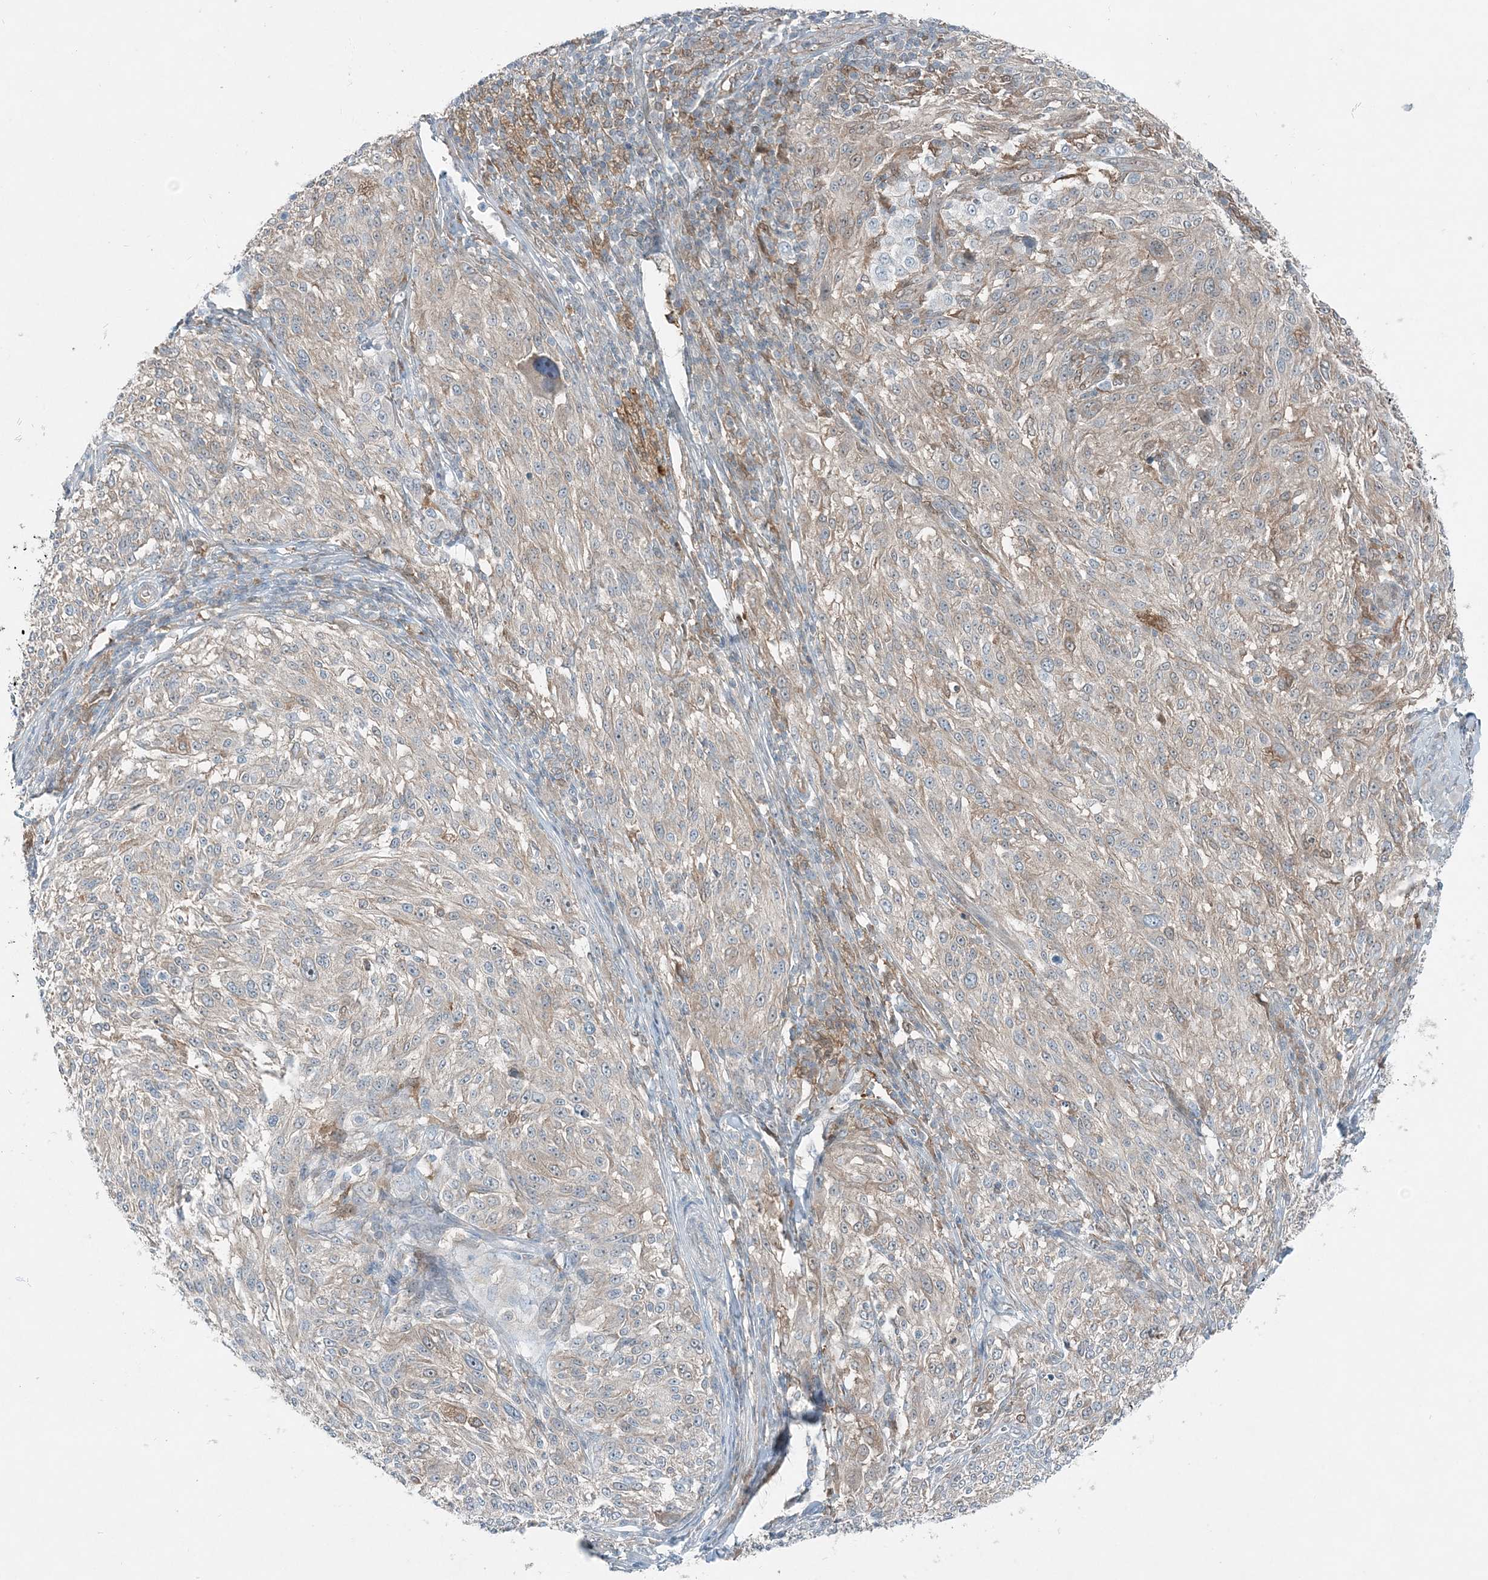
{"staining": {"intensity": "weak", "quantity": "<25%", "location": "cytoplasmic/membranous"}, "tissue": "melanoma", "cell_type": "Tumor cells", "image_type": "cancer", "snomed": [{"axis": "morphology", "description": "Malignant melanoma, NOS"}, {"axis": "topography", "description": "Skin of trunk"}], "caption": "There is no significant staining in tumor cells of malignant melanoma.", "gene": "ARMH1", "patient": {"sex": "male", "age": 71}}